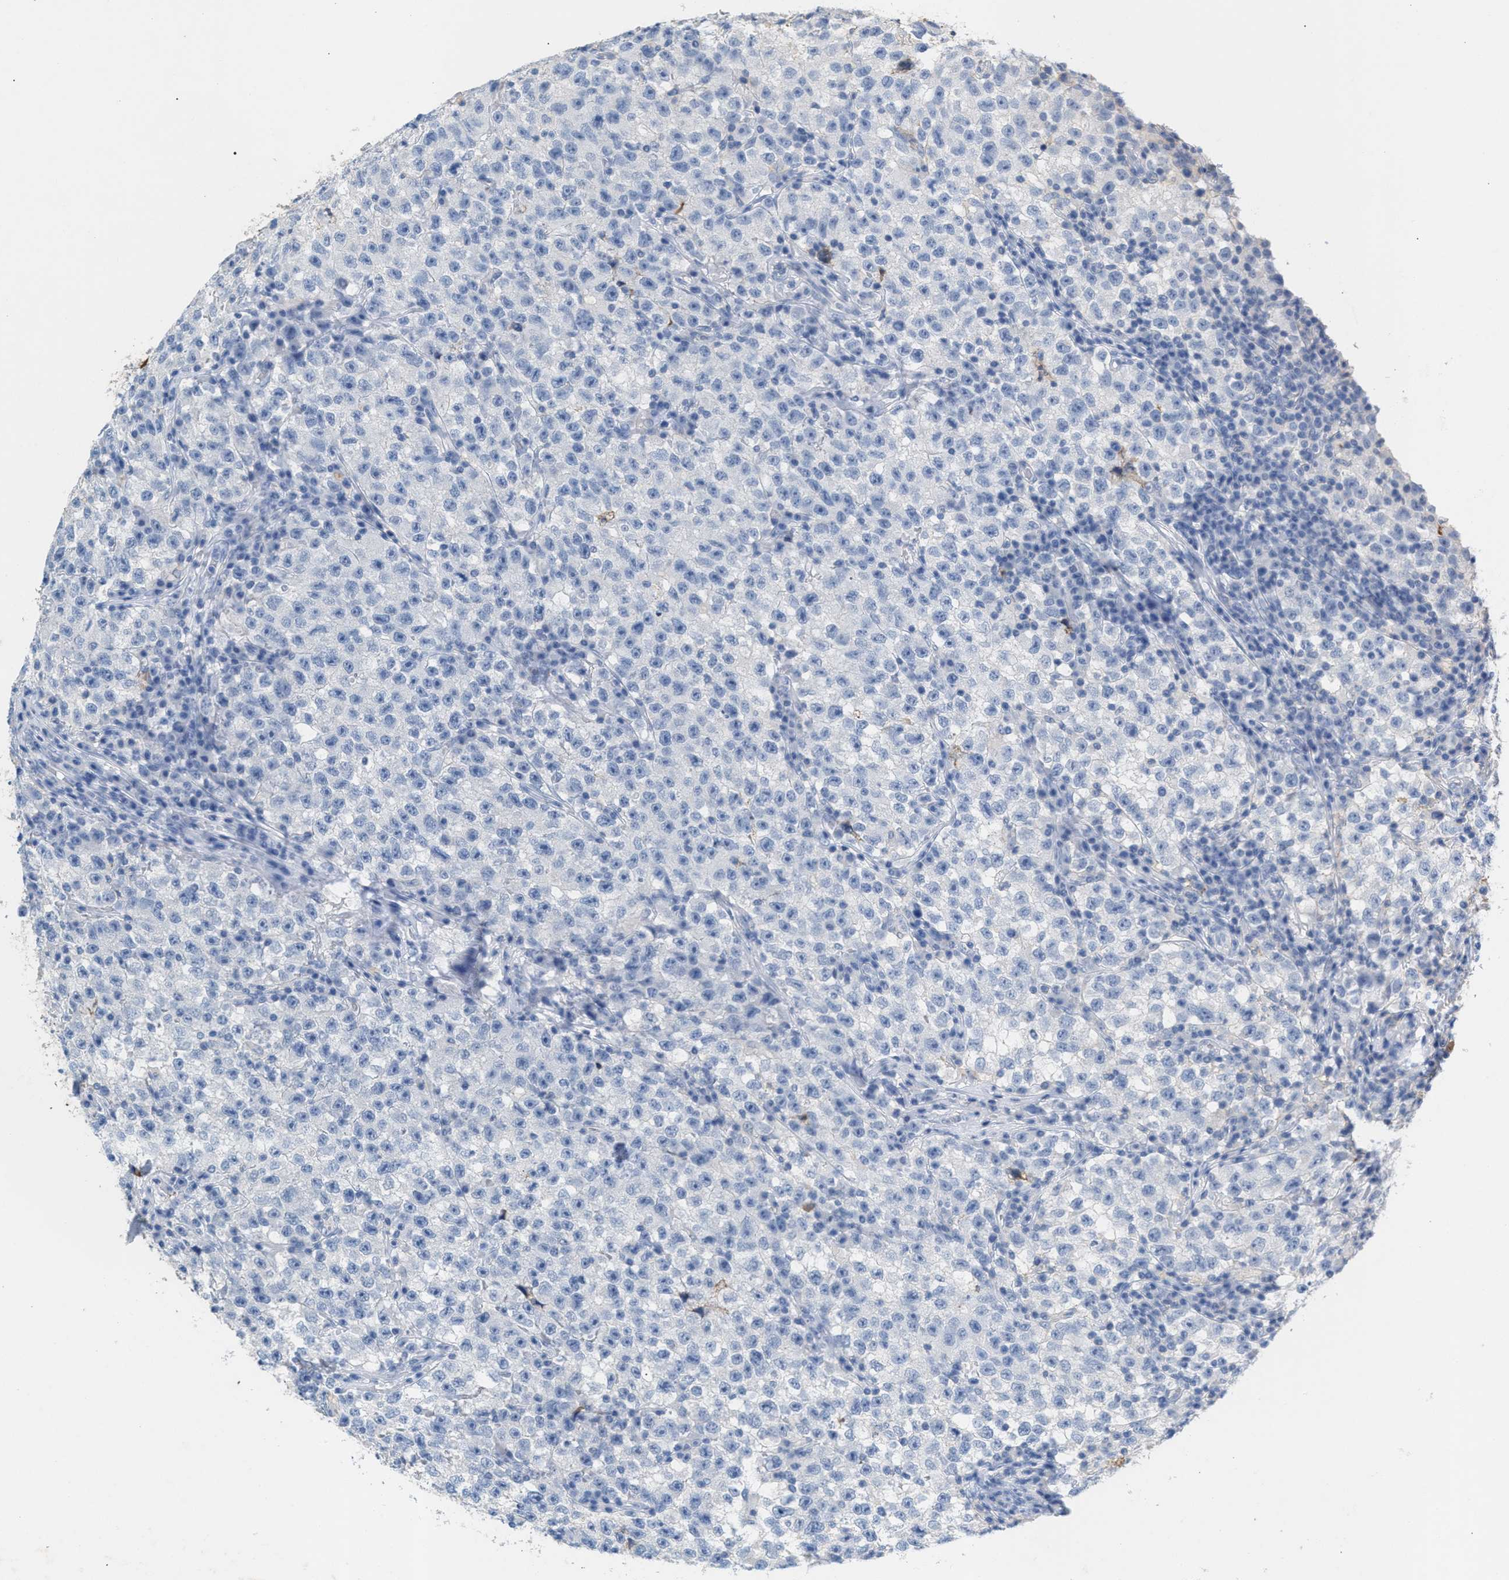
{"staining": {"intensity": "negative", "quantity": "none", "location": "none"}, "tissue": "testis cancer", "cell_type": "Tumor cells", "image_type": "cancer", "snomed": [{"axis": "morphology", "description": "Seminoma, NOS"}, {"axis": "topography", "description": "Testis"}], "caption": "This is an IHC micrograph of human testis cancer (seminoma). There is no positivity in tumor cells.", "gene": "APOH", "patient": {"sex": "male", "age": 22}}